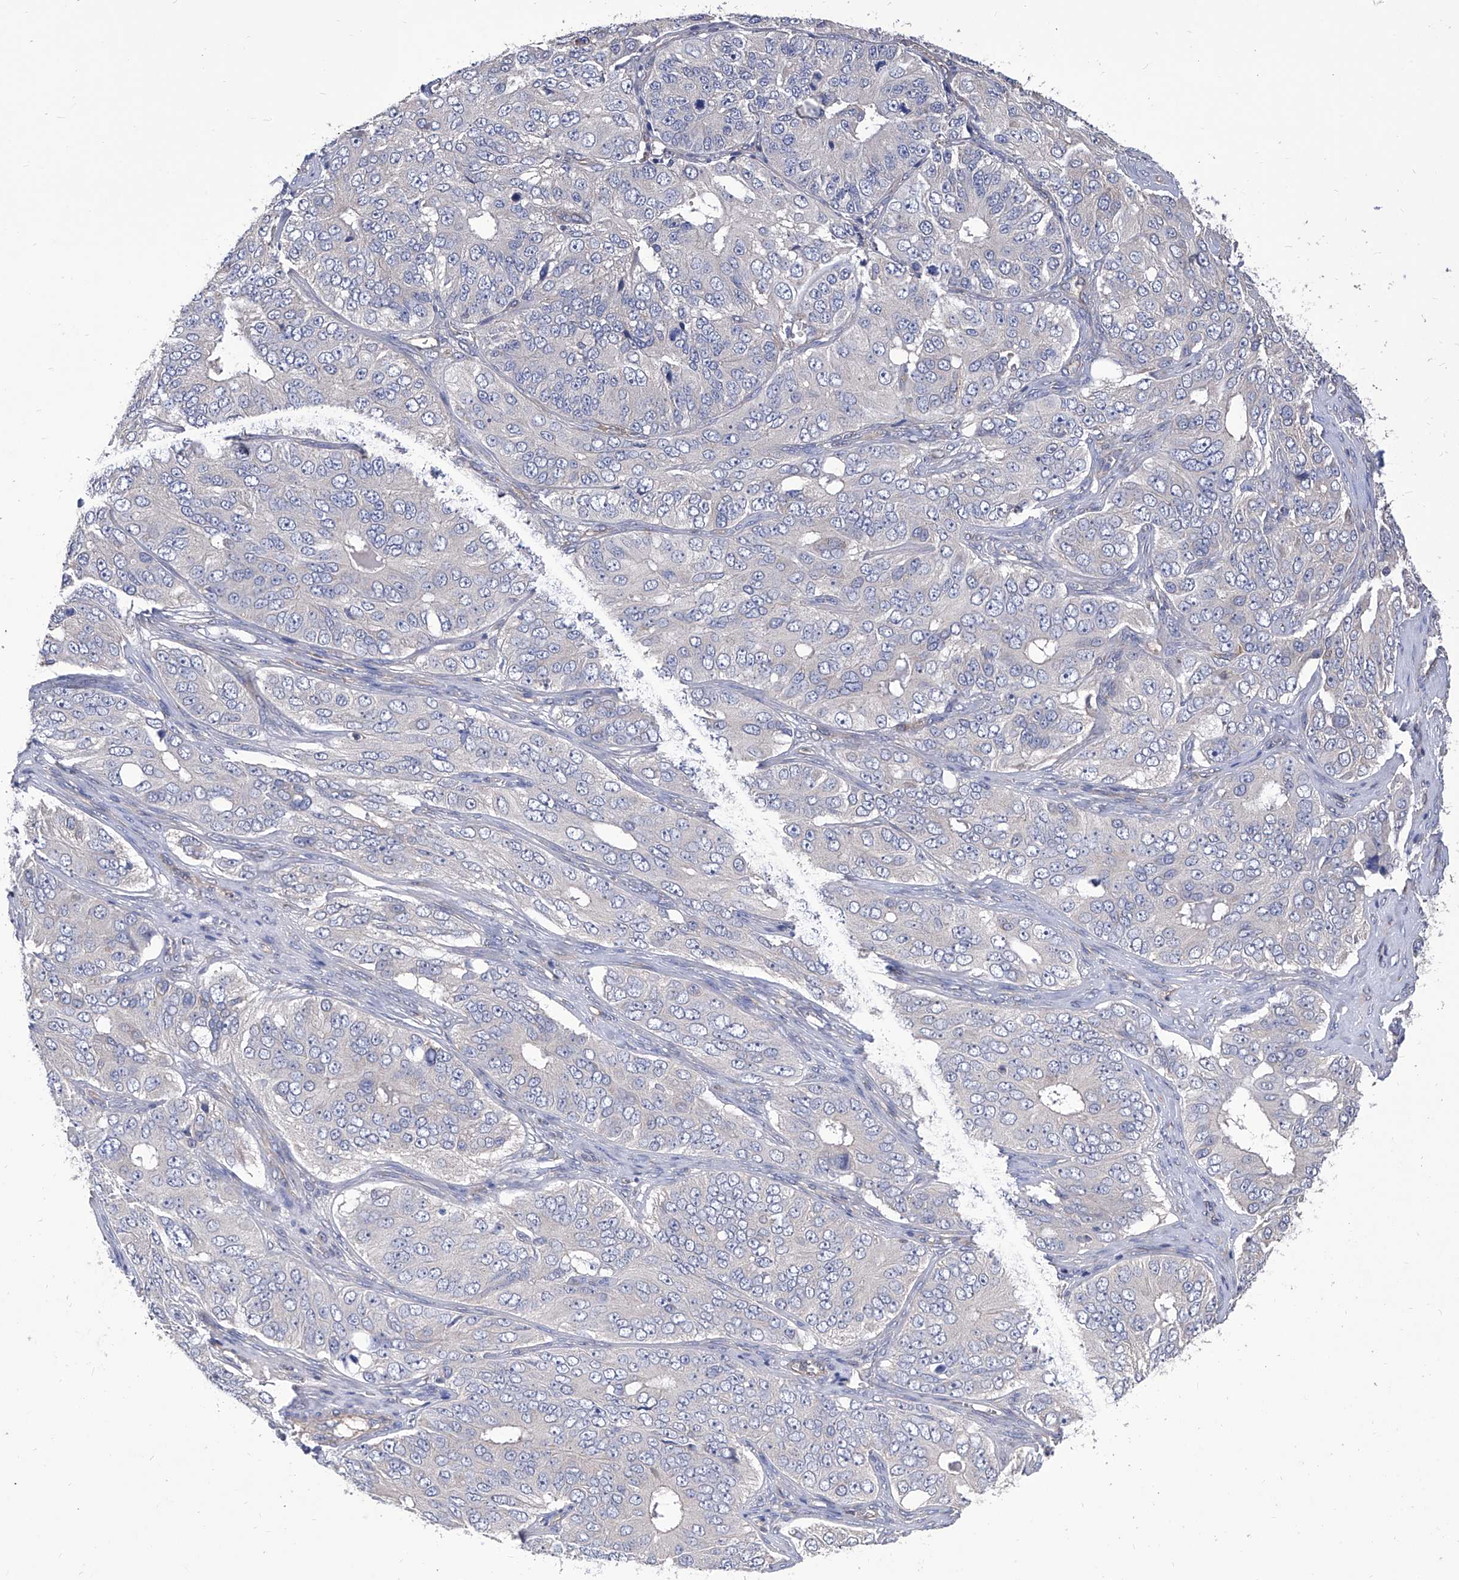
{"staining": {"intensity": "negative", "quantity": "none", "location": "none"}, "tissue": "ovarian cancer", "cell_type": "Tumor cells", "image_type": "cancer", "snomed": [{"axis": "morphology", "description": "Carcinoma, endometroid"}, {"axis": "topography", "description": "Ovary"}], "caption": "High magnification brightfield microscopy of endometroid carcinoma (ovarian) stained with DAB (brown) and counterstained with hematoxylin (blue): tumor cells show no significant staining.", "gene": "TJAP1", "patient": {"sex": "female", "age": 51}}